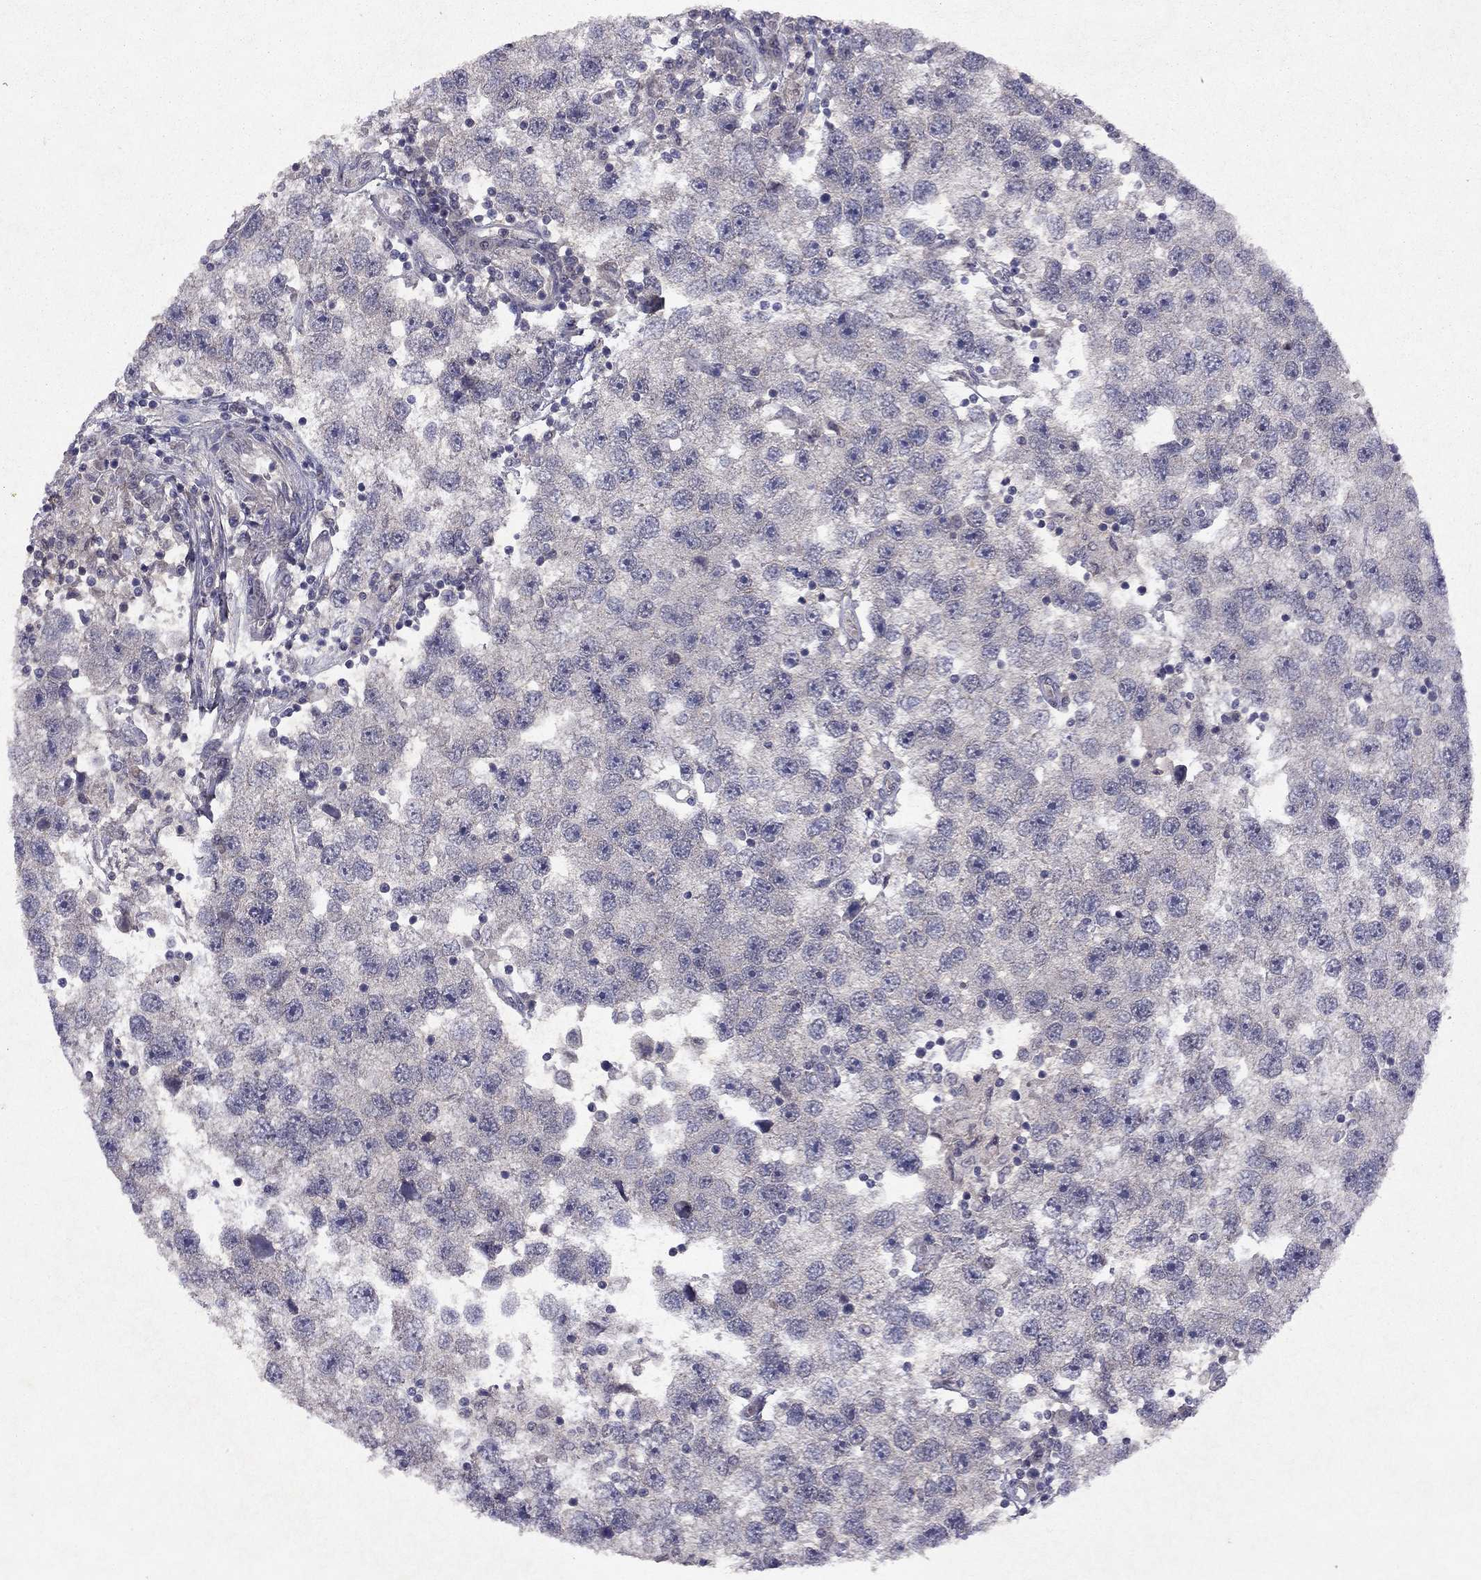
{"staining": {"intensity": "negative", "quantity": "none", "location": "none"}, "tissue": "testis cancer", "cell_type": "Tumor cells", "image_type": "cancer", "snomed": [{"axis": "morphology", "description": "Seminoma, NOS"}, {"axis": "topography", "description": "Testis"}], "caption": "Tumor cells are negative for brown protein staining in seminoma (testis).", "gene": "ESR2", "patient": {"sex": "male", "age": 26}}